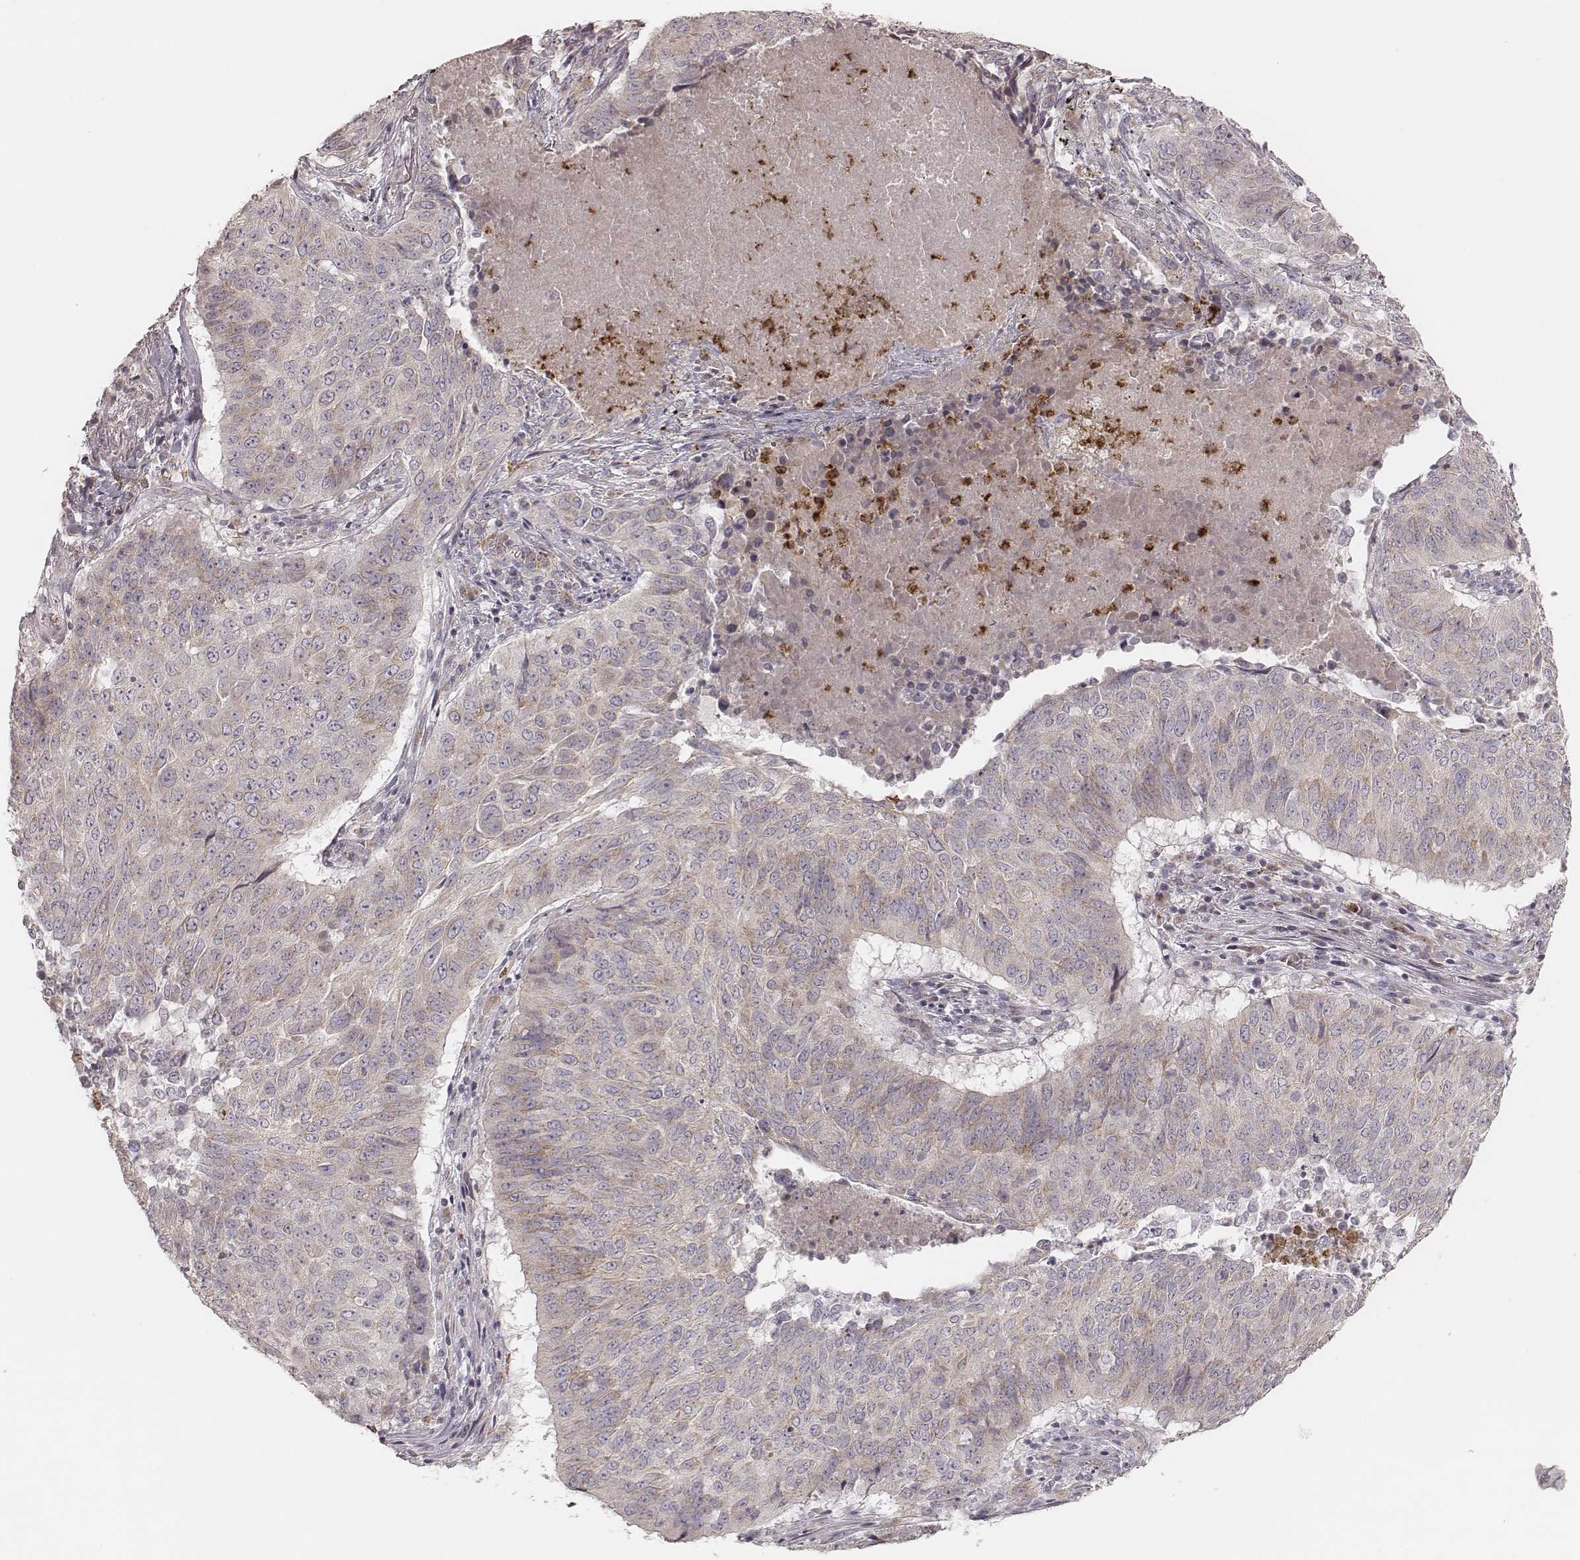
{"staining": {"intensity": "weak", "quantity": ">75%", "location": "cytoplasmic/membranous"}, "tissue": "lung cancer", "cell_type": "Tumor cells", "image_type": "cancer", "snomed": [{"axis": "morphology", "description": "Normal tissue, NOS"}, {"axis": "morphology", "description": "Squamous cell carcinoma, NOS"}, {"axis": "topography", "description": "Bronchus"}, {"axis": "topography", "description": "Lung"}], "caption": "Brown immunohistochemical staining in squamous cell carcinoma (lung) demonstrates weak cytoplasmic/membranous staining in about >75% of tumor cells.", "gene": "ABCA7", "patient": {"sex": "male", "age": 64}}